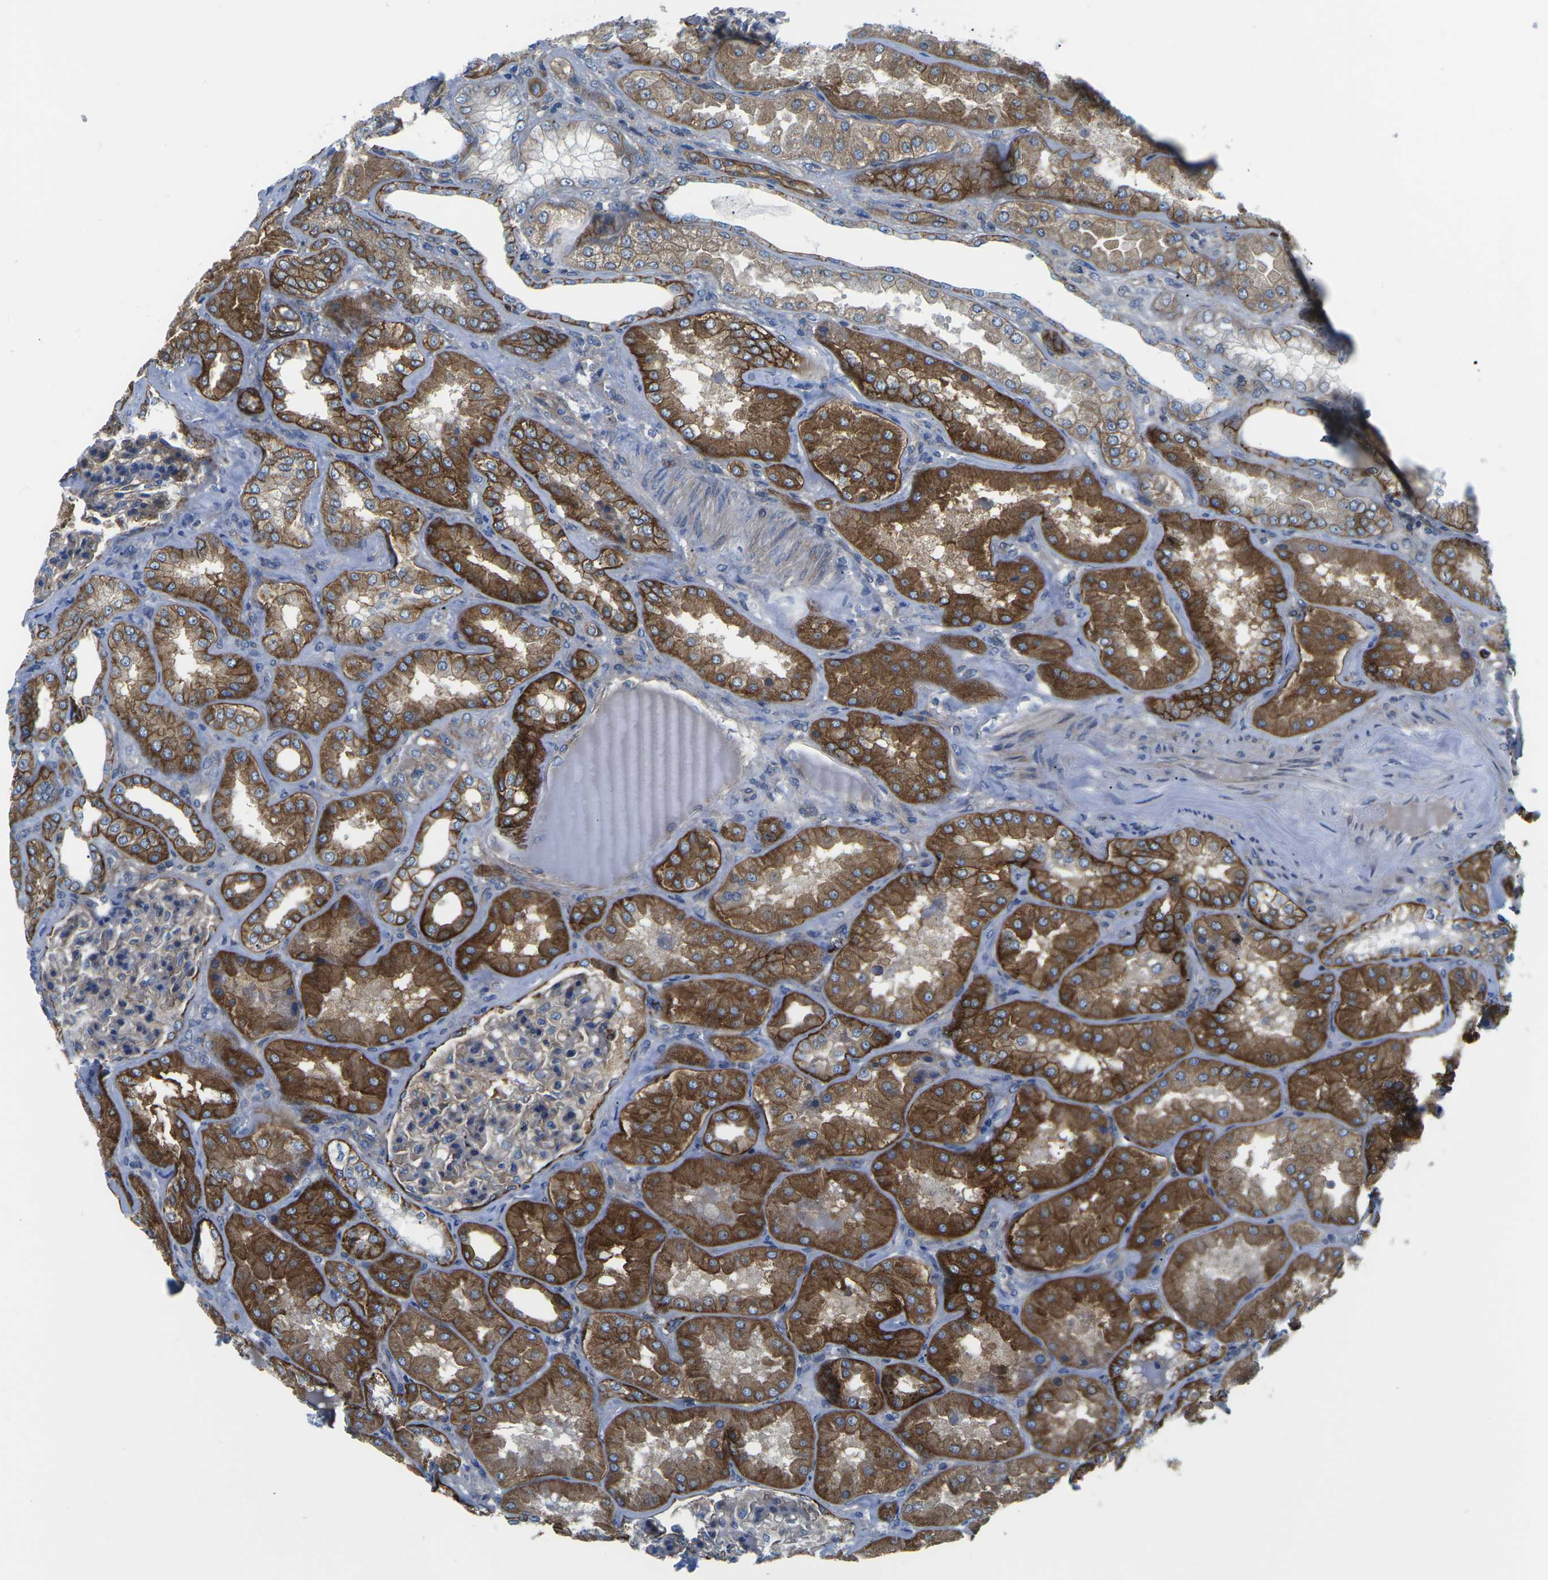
{"staining": {"intensity": "weak", "quantity": "25%-75%", "location": "cytoplasmic/membranous"}, "tissue": "kidney", "cell_type": "Cells in glomeruli", "image_type": "normal", "snomed": [{"axis": "morphology", "description": "Normal tissue, NOS"}, {"axis": "topography", "description": "Kidney"}], "caption": "This photomicrograph demonstrates IHC staining of unremarkable human kidney, with low weak cytoplasmic/membranous positivity in about 25%-75% of cells in glomeruli.", "gene": "DLG1", "patient": {"sex": "female", "age": 56}}